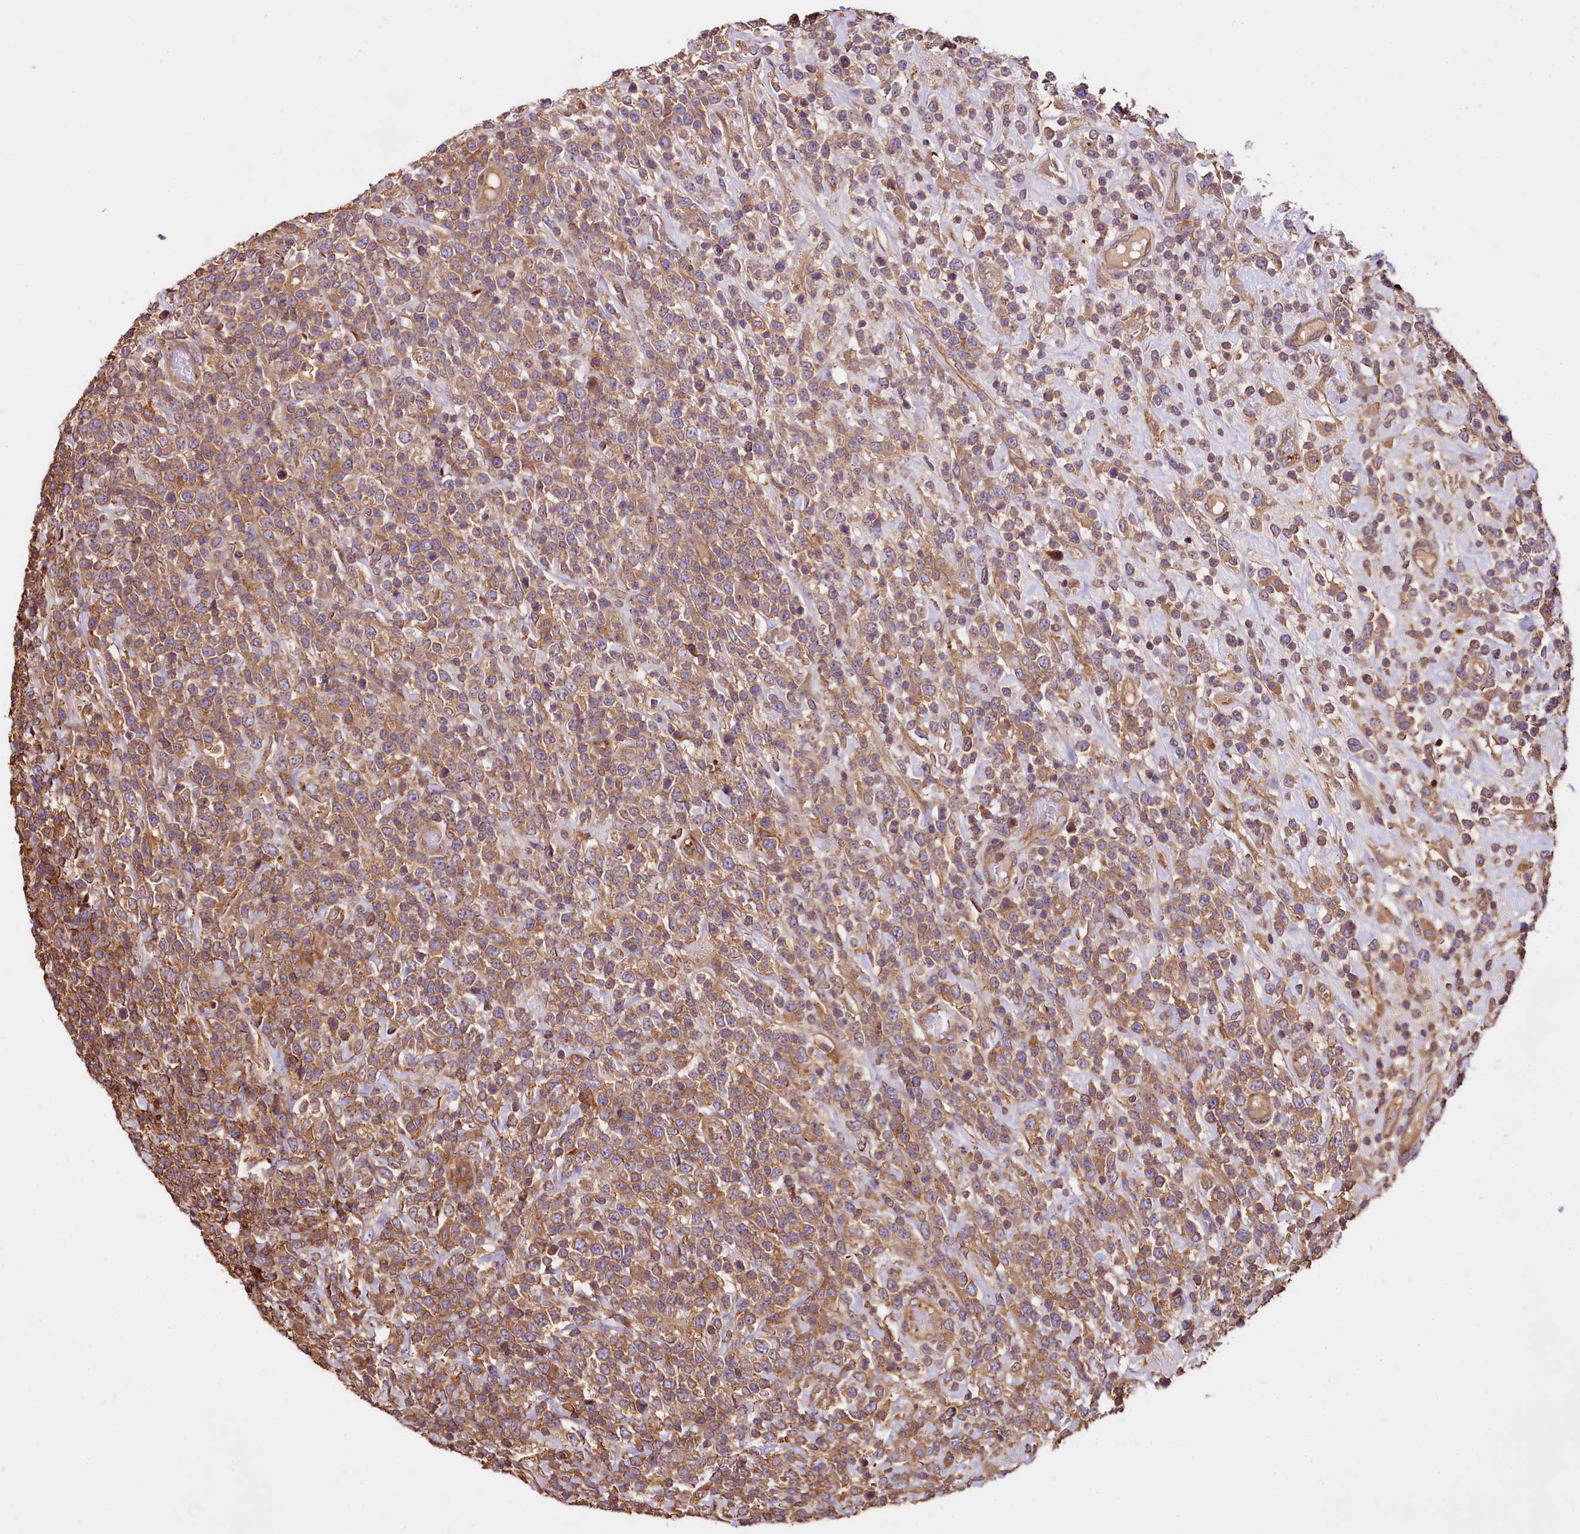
{"staining": {"intensity": "moderate", "quantity": ">75%", "location": "cytoplasmic/membranous"}, "tissue": "lymphoma", "cell_type": "Tumor cells", "image_type": "cancer", "snomed": [{"axis": "morphology", "description": "Malignant lymphoma, non-Hodgkin's type, High grade"}, {"axis": "topography", "description": "Colon"}], "caption": "A high-resolution micrograph shows immunohistochemistry staining of lymphoma, which exhibits moderate cytoplasmic/membranous staining in about >75% of tumor cells.", "gene": "RARS2", "patient": {"sex": "female", "age": 53}}